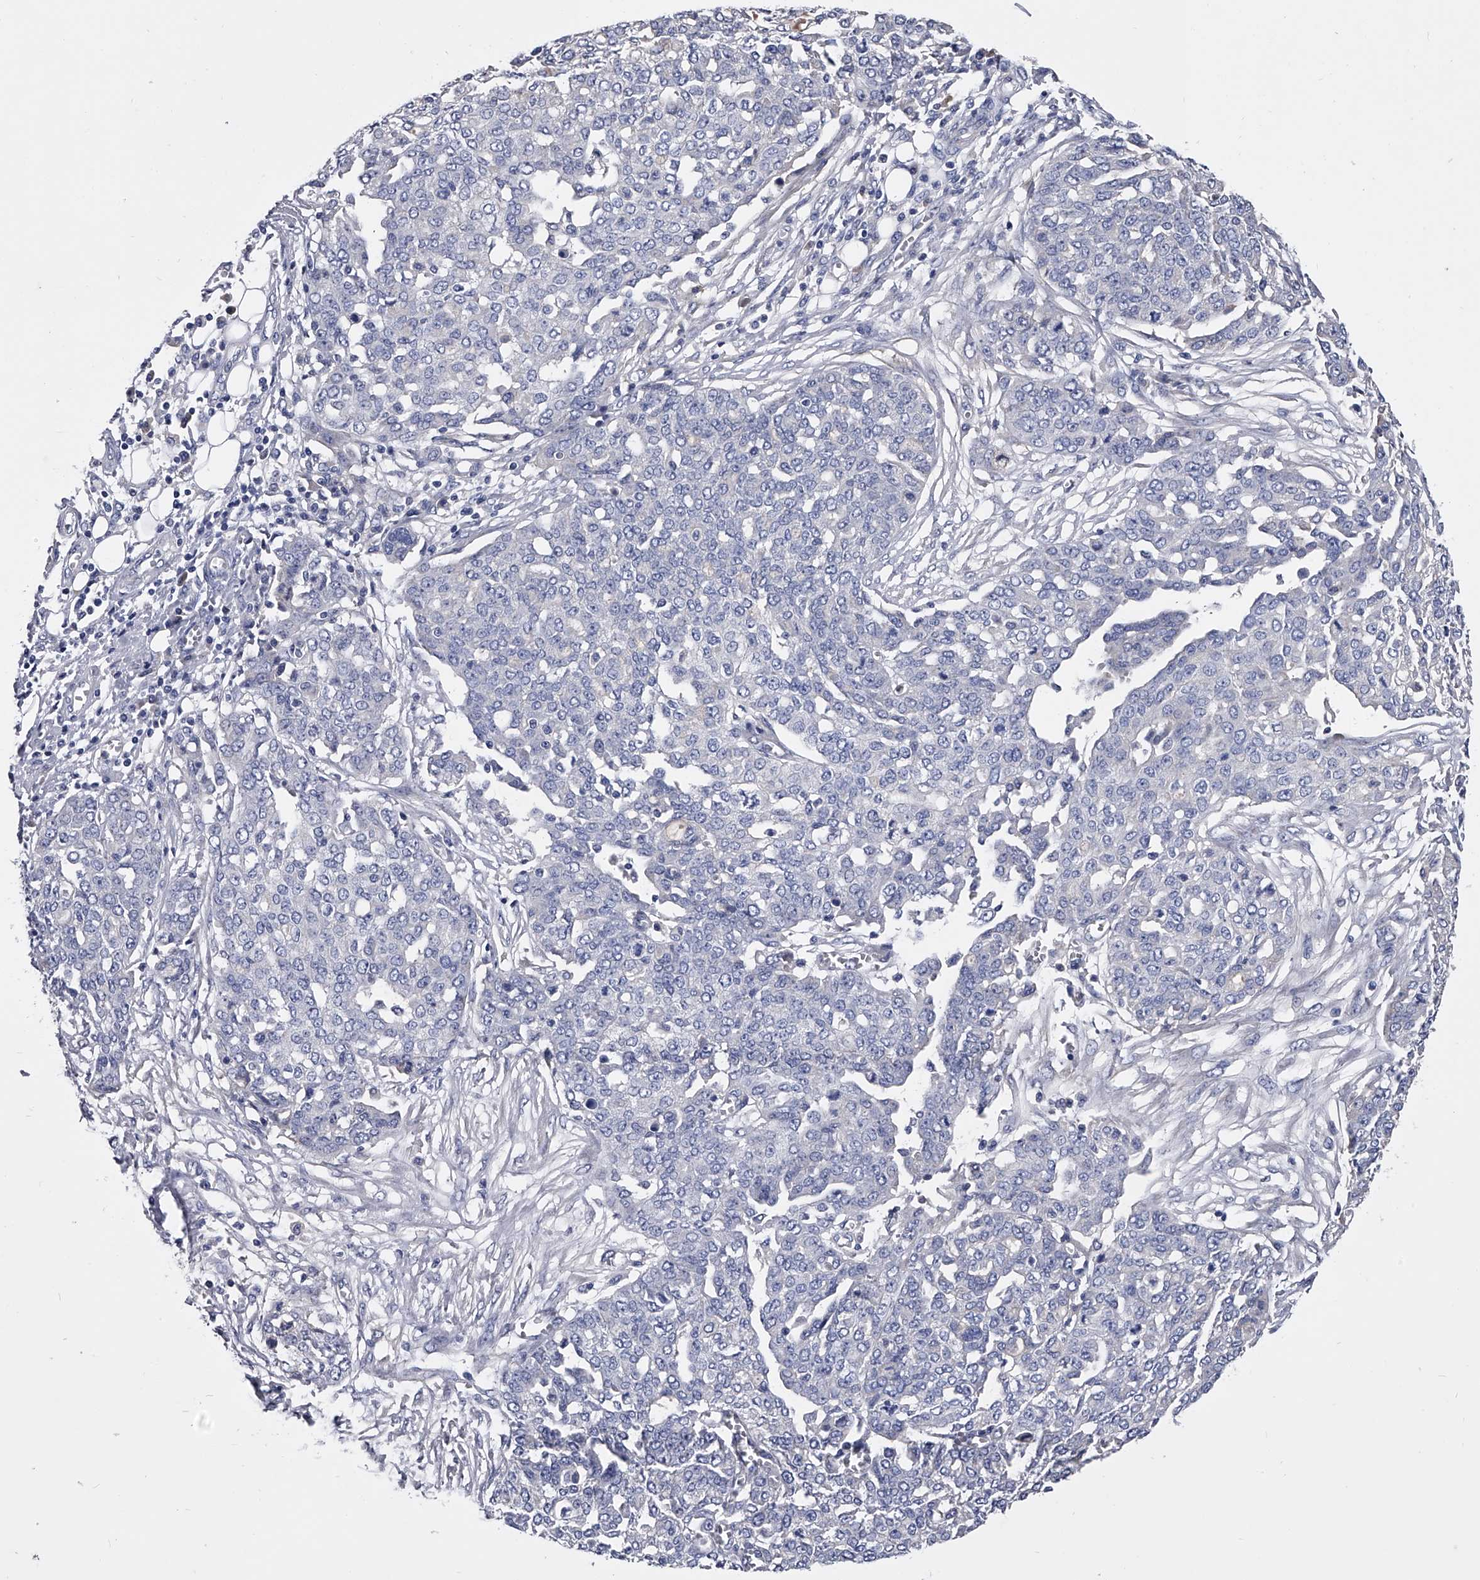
{"staining": {"intensity": "negative", "quantity": "none", "location": "none"}, "tissue": "ovarian cancer", "cell_type": "Tumor cells", "image_type": "cancer", "snomed": [{"axis": "morphology", "description": "Cystadenocarcinoma, serous, NOS"}, {"axis": "topography", "description": "Soft tissue"}, {"axis": "topography", "description": "Ovary"}], "caption": "DAB immunohistochemical staining of human serous cystadenocarcinoma (ovarian) reveals no significant staining in tumor cells.", "gene": "EFCAB7", "patient": {"sex": "female", "age": 57}}